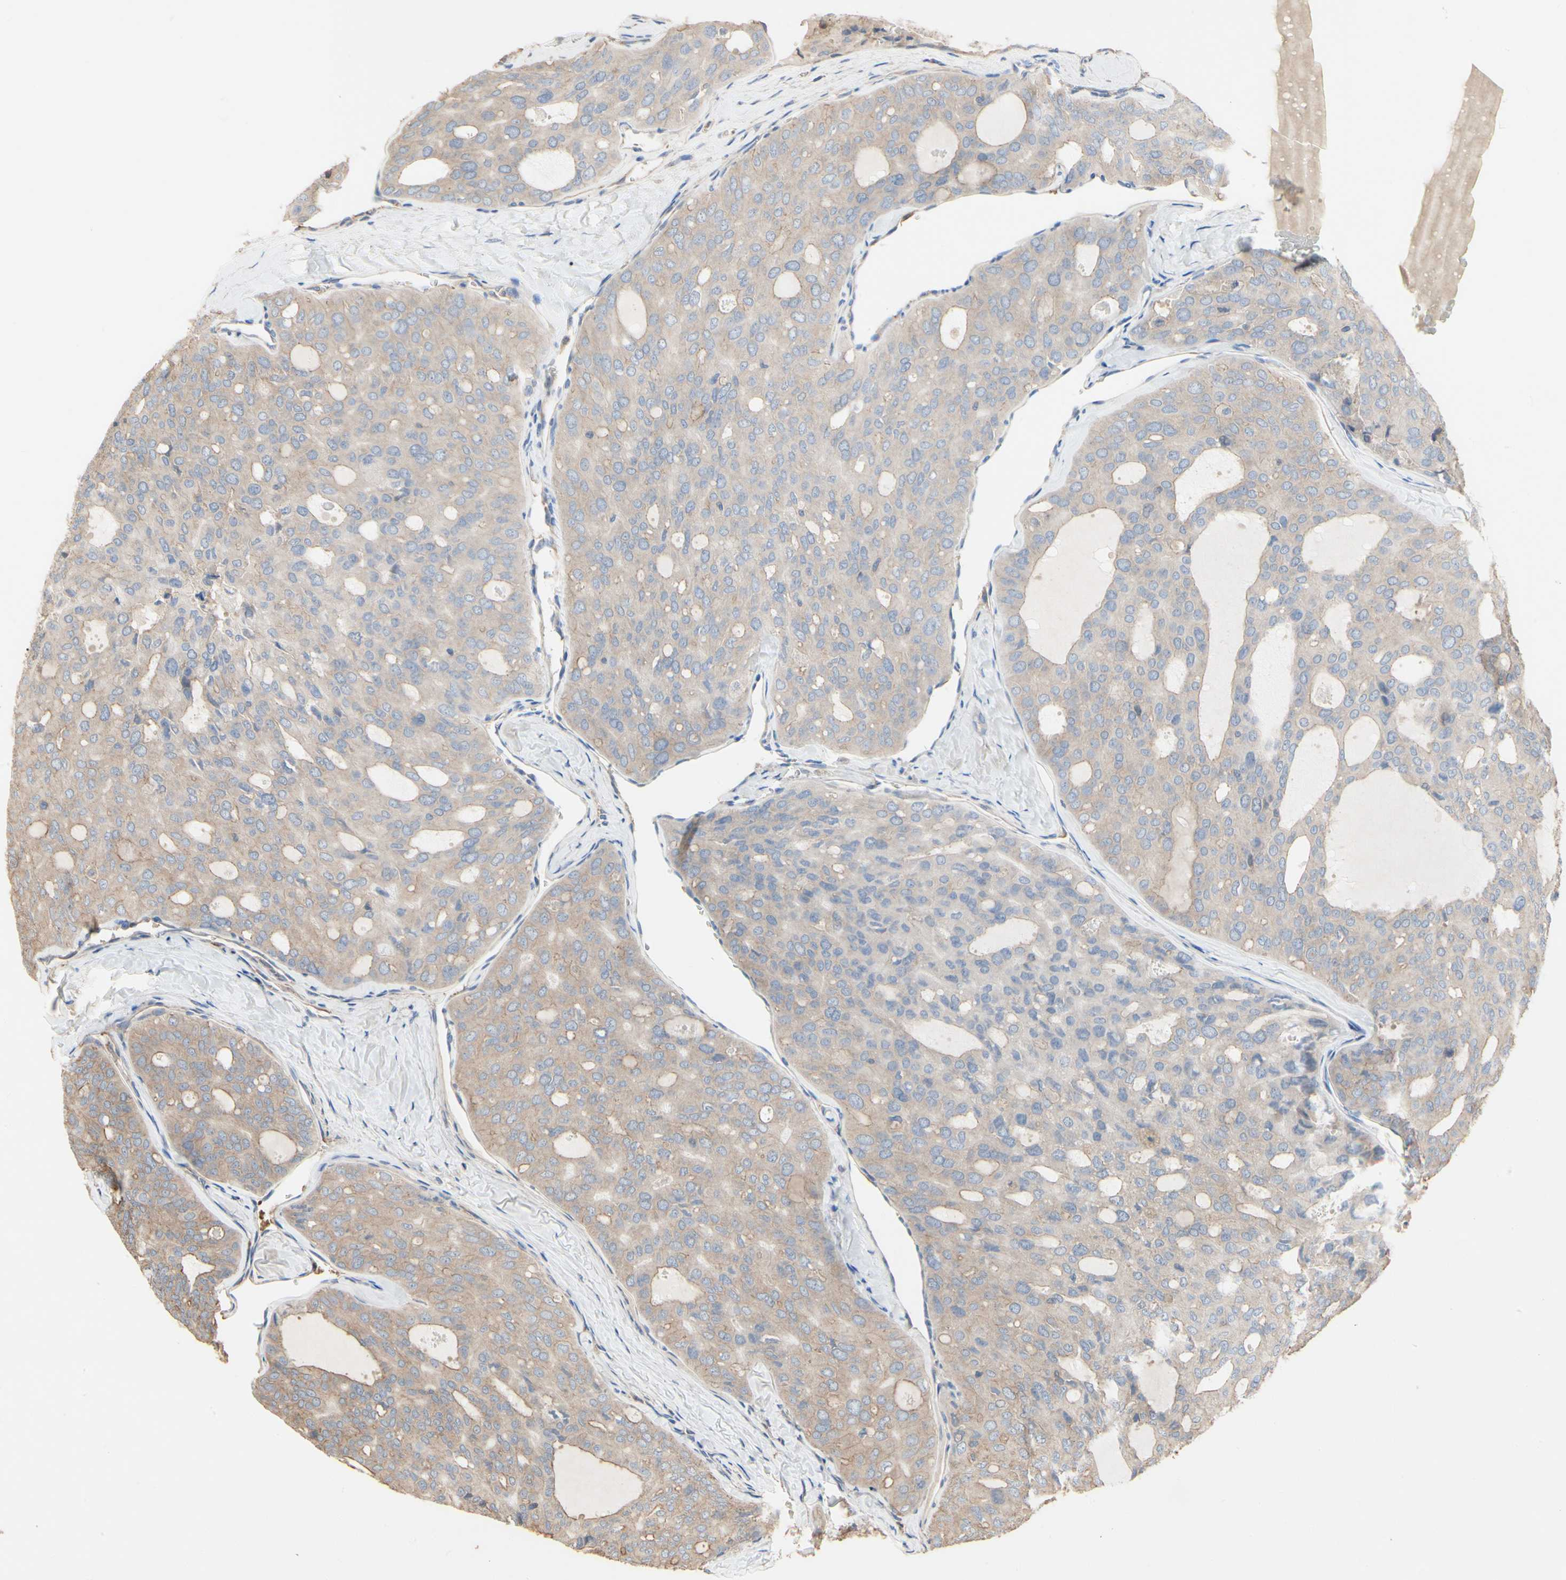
{"staining": {"intensity": "weak", "quantity": ">75%", "location": "cytoplasmic/membranous"}, "tissue": "thyroid cancer", "cell_type": "Tumor cells", "image_type": "cancer", "snomed": [{"axis": "morphology", "description": "Follicular adenoma carcinoma, NOS"}, {"axis": "topography", "description": "Thyroid gland"}], "caption": "Thyroid cancer stained for a protein (brown) displays weak cytoplasmic/membranous positive expression in approximately >75% of tumor cells.", "gene": "PDZK1", "patient": {"sex": "male", "age": 75}}